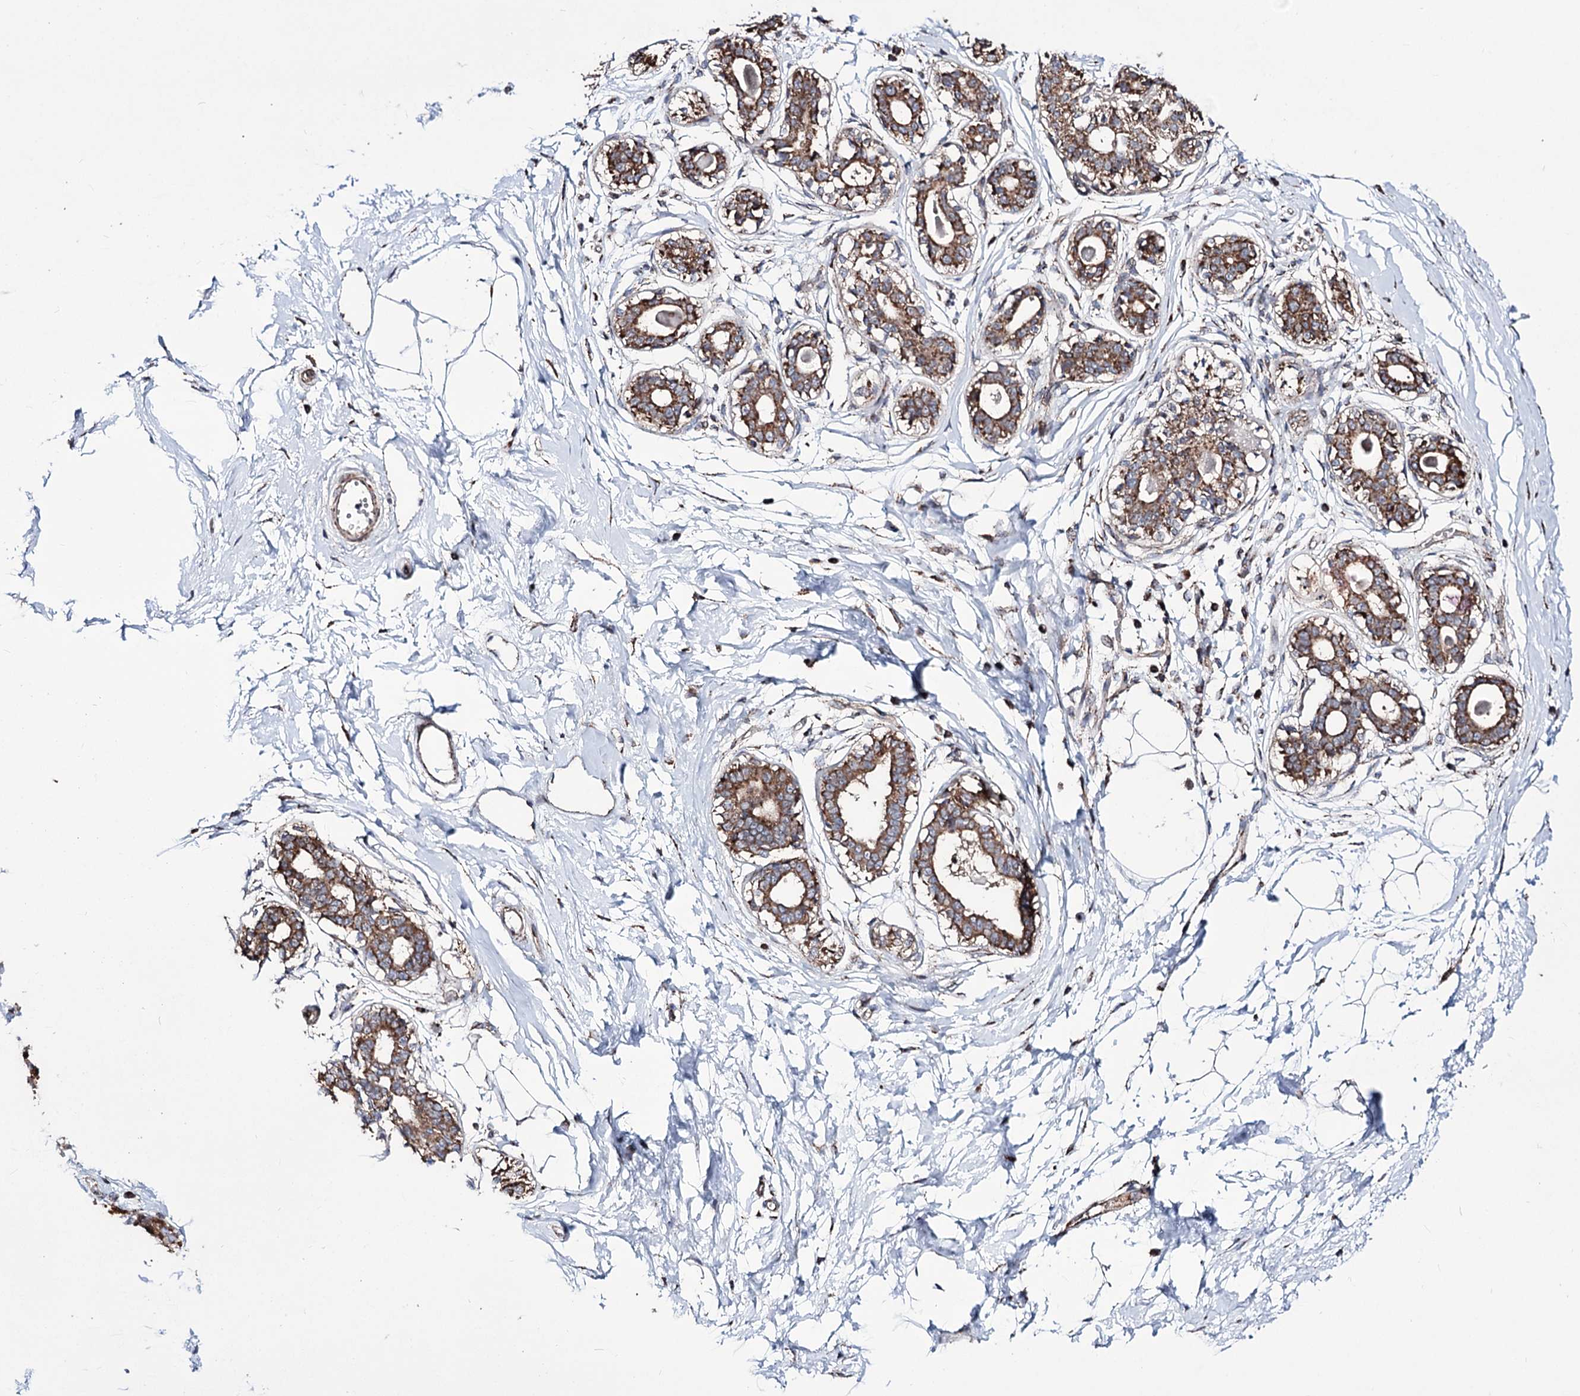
{"staining": {"intensity": "weak", "quantity": "25%-75%", "location": "cytoplasmic/membranous"}, "tissue": "breast", "cell_type": "Adipocytes", "image_type": "normal", "snomed": [{"axis": "morphology", "description": "Normal tissue, NOS"}, {"axis": "topography", "description": "Breast"}], "caption": "Protein expression analysis of unremarkable breast displays weak cytoplasmic/membranous staining in about 25%-75% of adipocytes.", "gene": "CREB3L4", "patient": {"sex": "female", "age": 45}}